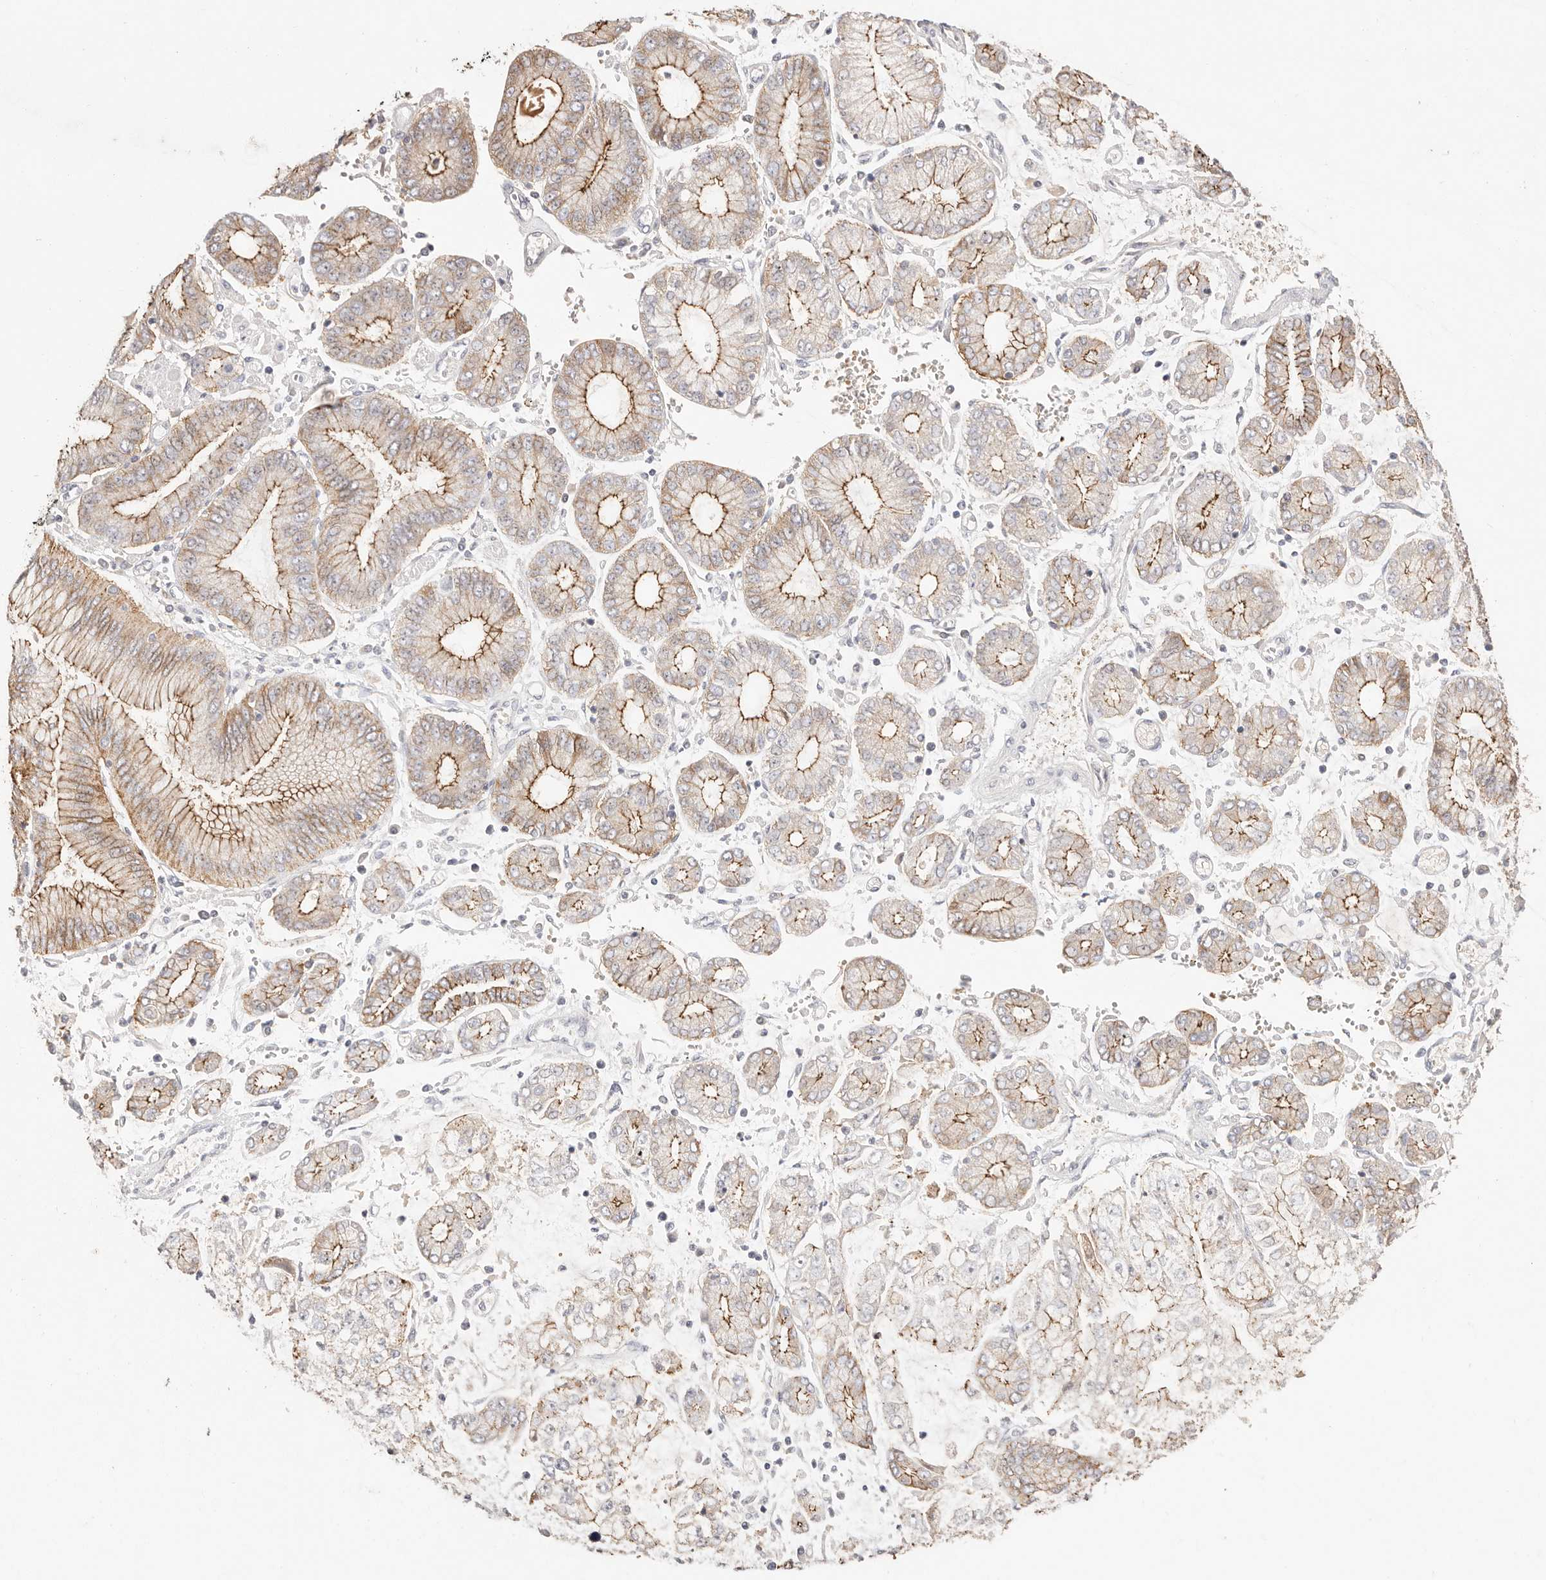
{"staining": {"intensity": "moderate", "quantity": "25%-75%", "location": "cytoplasmic/membranous"}, "tissue": "stomach cancer", "cell_type": "Tumor cells", "image_type": "cancer", "snomed": [{"axis": "morphology", "description": "Adenocarcinoma, NOS"}, {"axis": "topography", "description": "Stomach"}], "caption": "Immunohistochemistry micrograph of stomach cancer (adenocarcinoma) stained for a protein (brown), which displays medium levels of moderate cytoplasmic/membranous positivity in approximately 25%-75% of tumor cells.", "gene": "CXADR", "patient": {"sex": "male", "age": 76}}